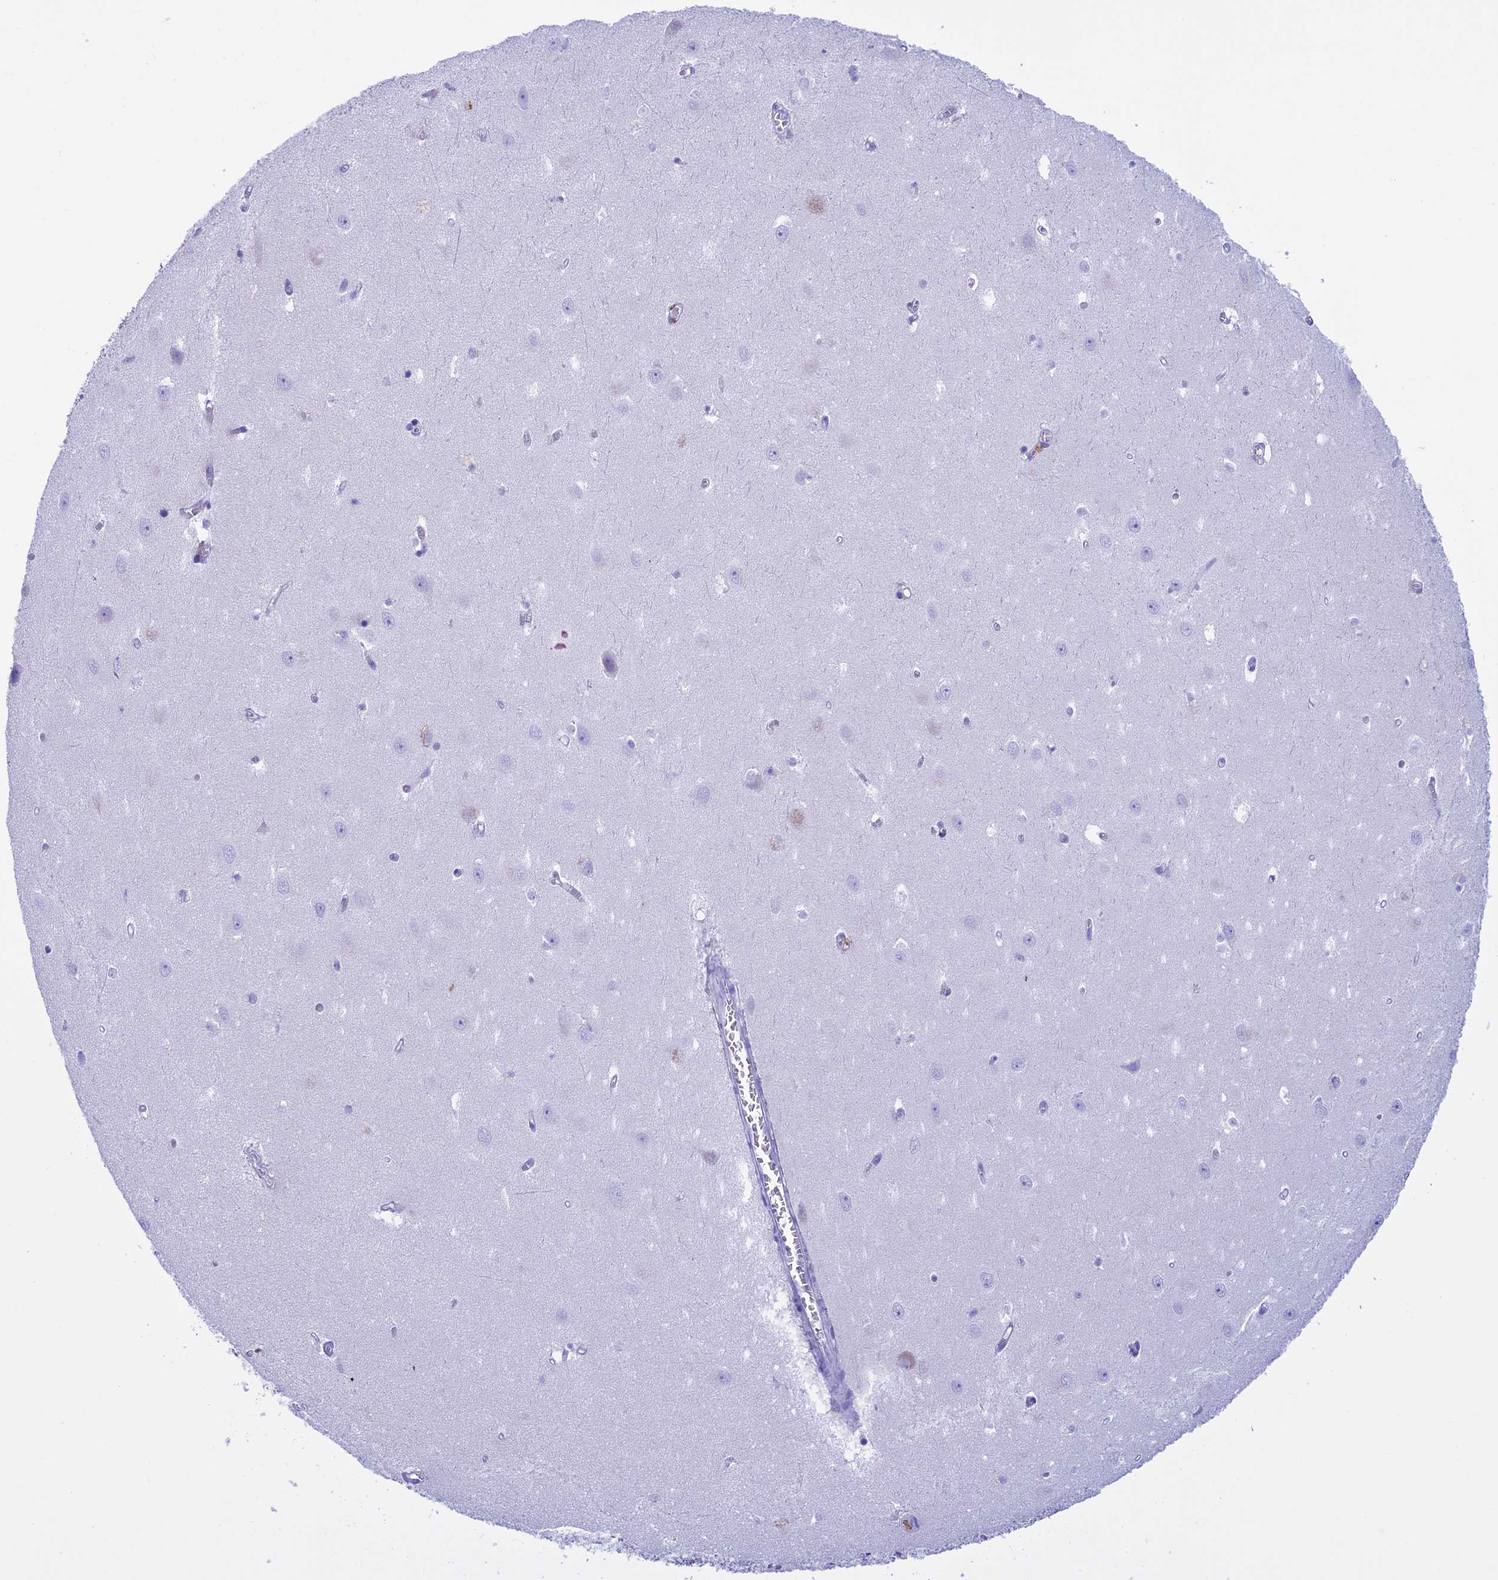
{"staining": {"intensity": "negative", "quantity": "none", "location": "none"}, "tissue": "hippocampus", "cell_type": "Glial cells", "image_type": "normal", "snomed": [{"axis": "morphology", "description": "Normal tissue, NOS"}, {"axis": "topography", "description": "Hippocampus"}], "caption": "The image demonstrates no staining of glial cells in benign hippocampus.", "gene": "IGSF6", "patient": {"sex": "female", "age": 64}}